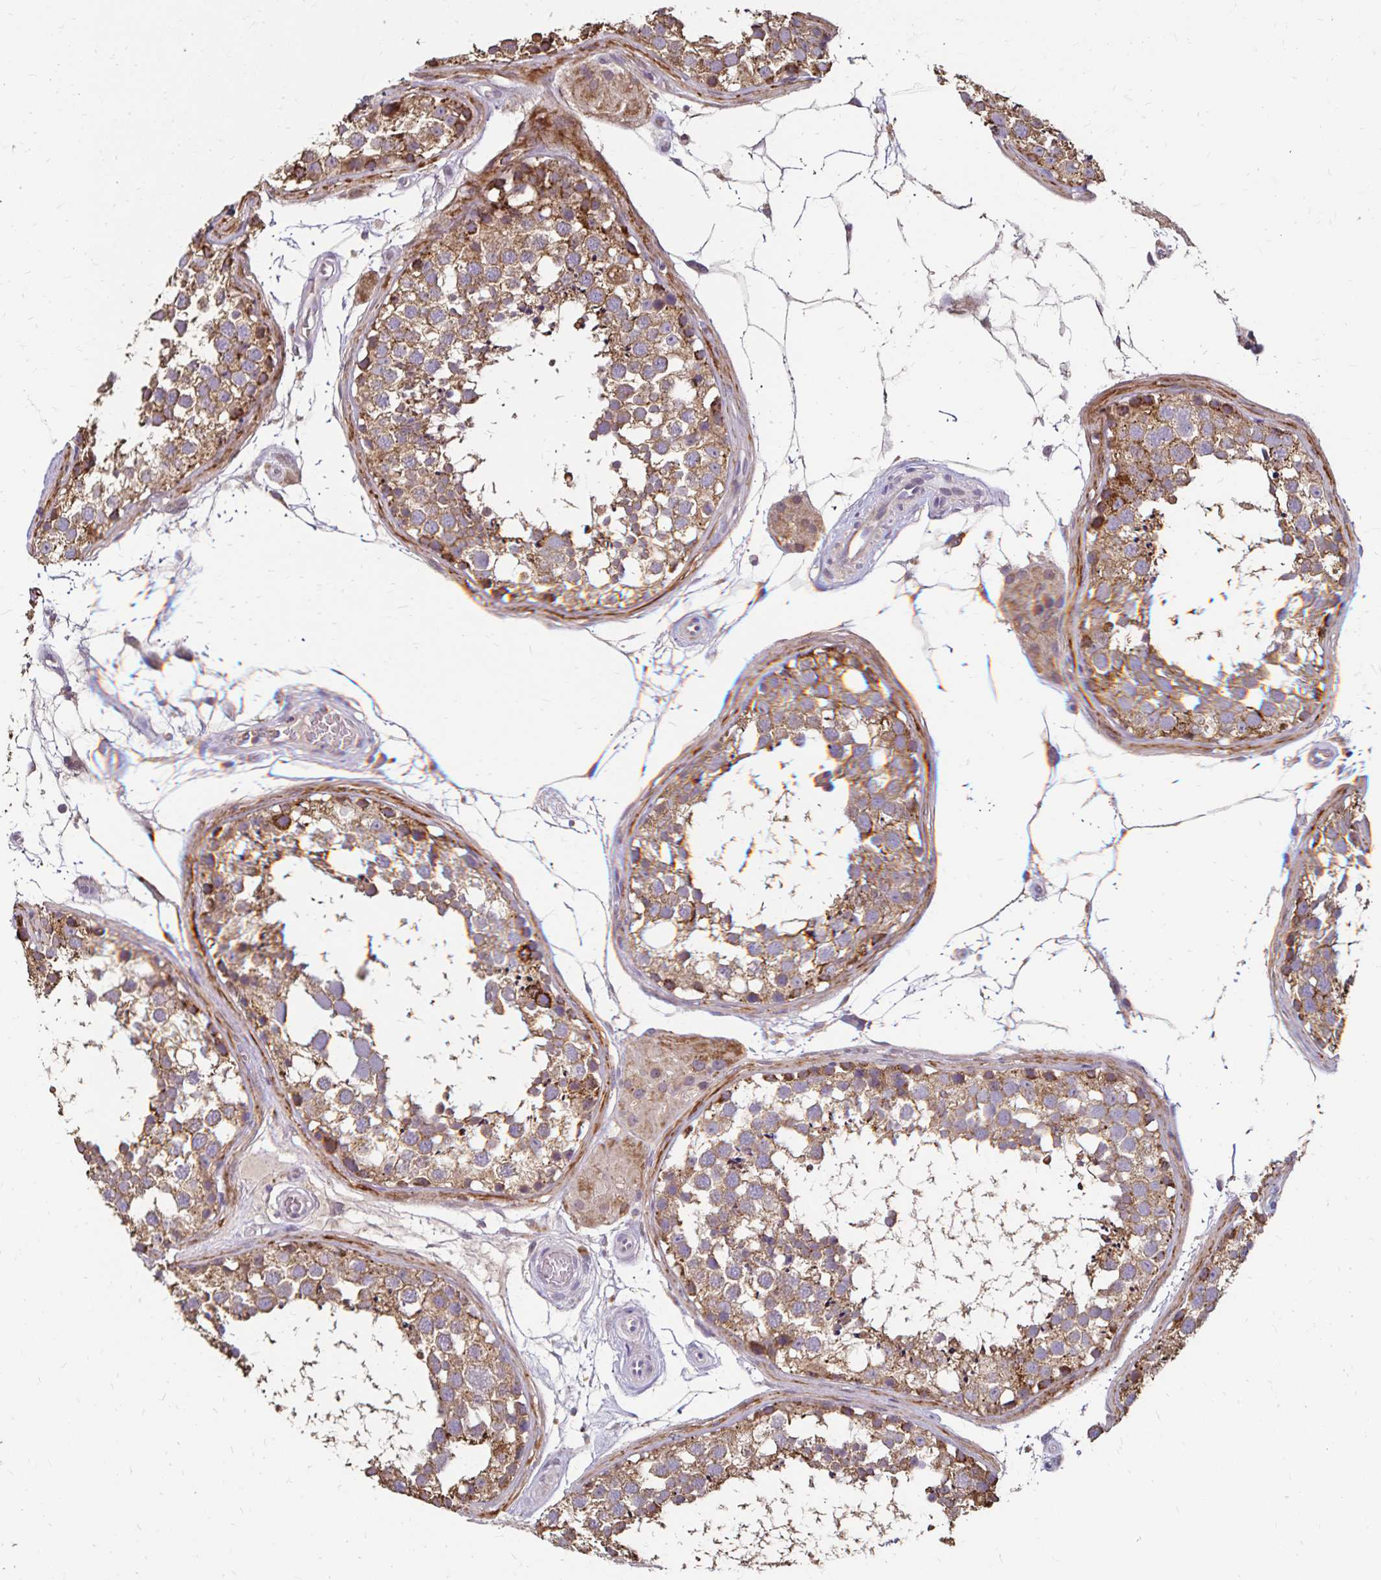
{"staining": {"intensity": "moderate", "quantity": ">75%", "location": "cytoplasmic/membranous"}, "tissue": "testis", "cell_type": "Cells in seminiferous ducts", "image_type": "normal", "snomed": [{"axis": "morphology", "description": "Normal tissue, NOS"}, {"axis": "morphology", "description": "Seminoma, NOS"}, {"axis": "topography", "description": "Testis"}], "caption": "Cells in seminiferous ducts show moderate cytoplasmic/membranous staining in approximately >75% of cells in unremarkable testis.", "gene": "EMC10", "patient": {"sex": "male", "age": 65}}